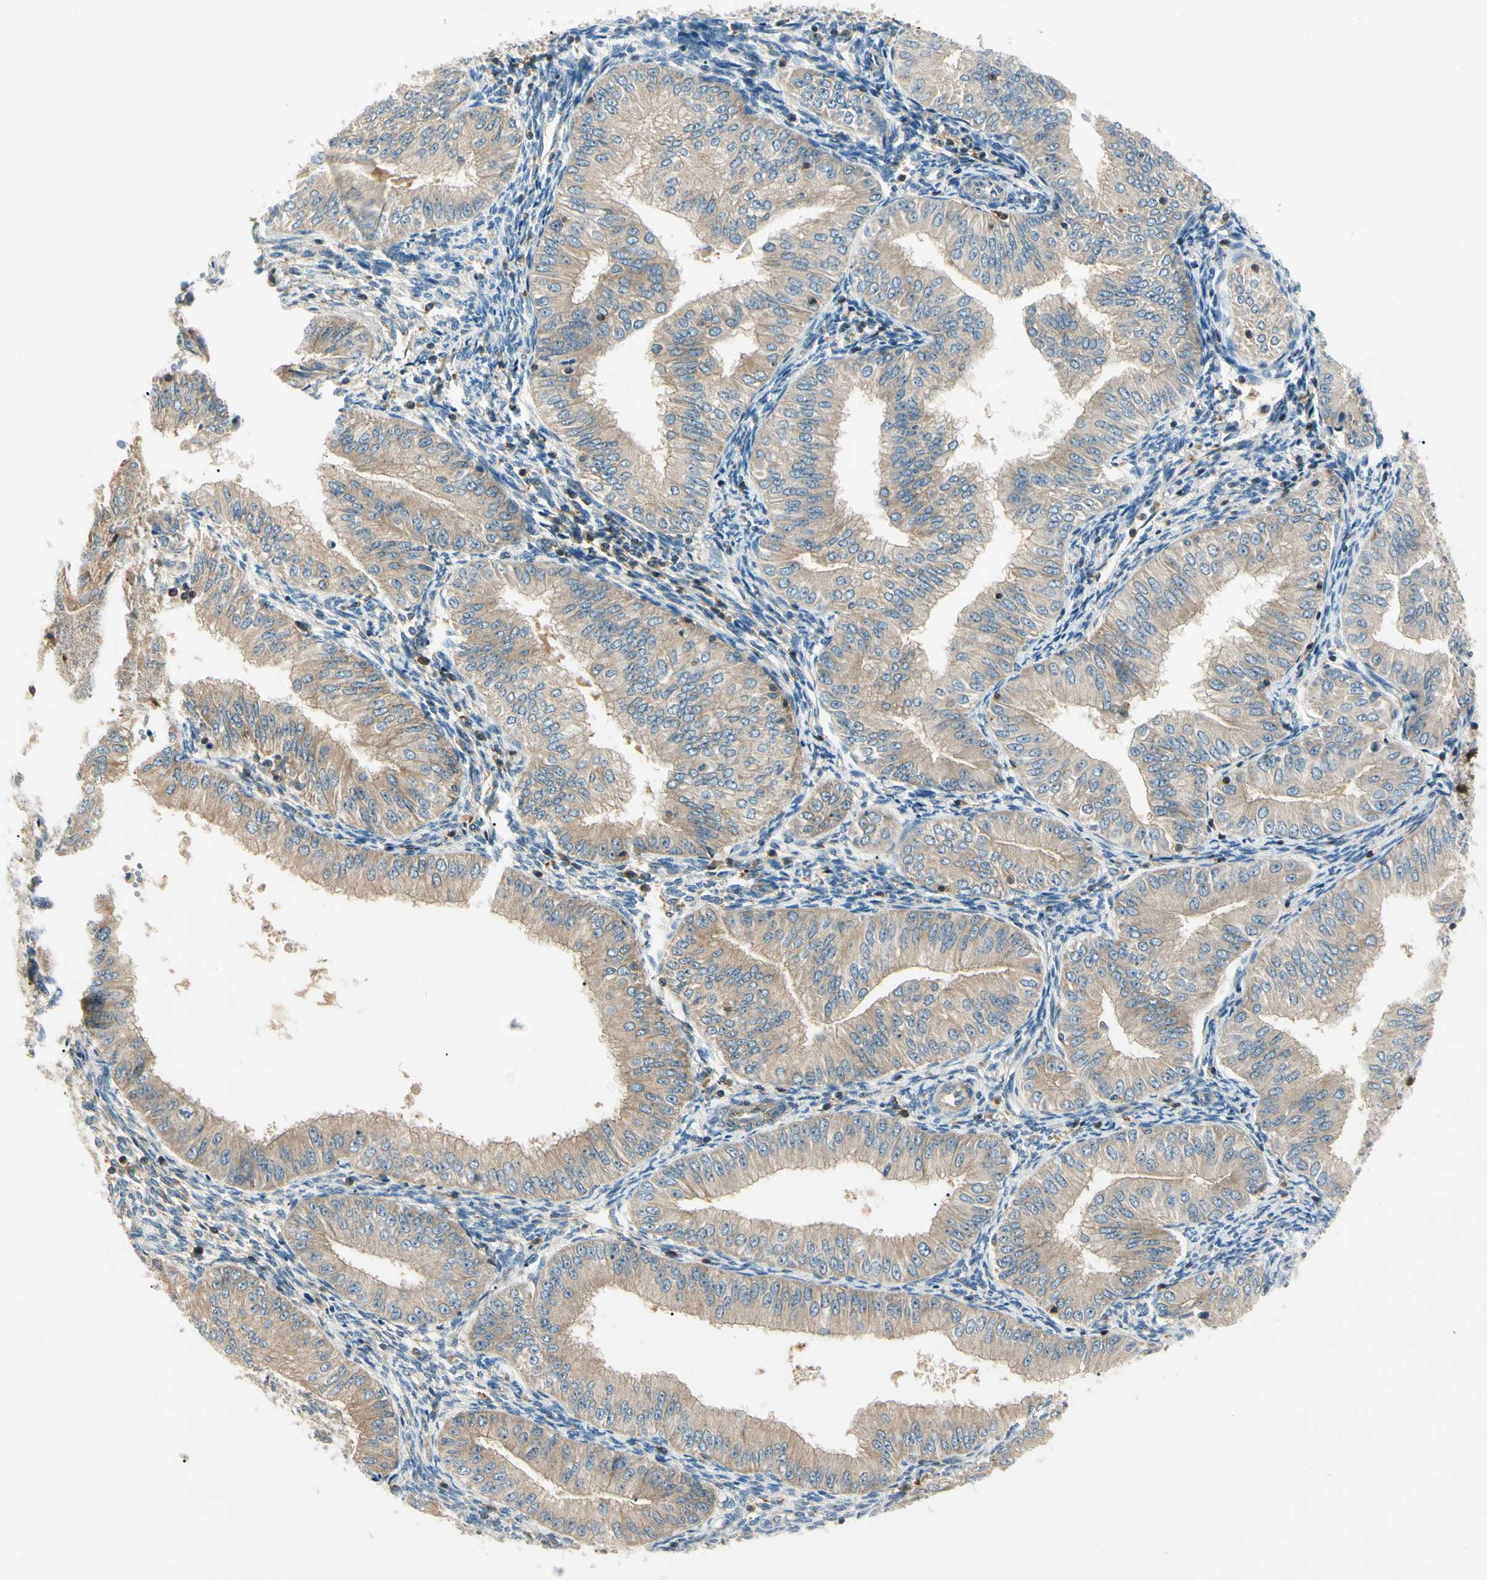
{"staining": {"intensity": "weak", "quantity": ">75%", "location": "cytoplasmic/membranous"}, "tissue": "endometrial cancer", "cell_type": "Tumor cells", "image_type": "cancer", "snomed": [{"axis": "morphology", "description": "Normal tissue, NOS"}, {"axis": "morphology", "description": "Adenocarcinoma, NOS"}, {"axis": "topography", "description": "Endometrium"}], "caption": "Endometrial cancer stained with a brown dye demonstrates weak cytoplasmic/membranous positive positivity in about >75% of tumor cells.", "gene": "CDH6", "patient": {"sex": "female", "age": 53}}